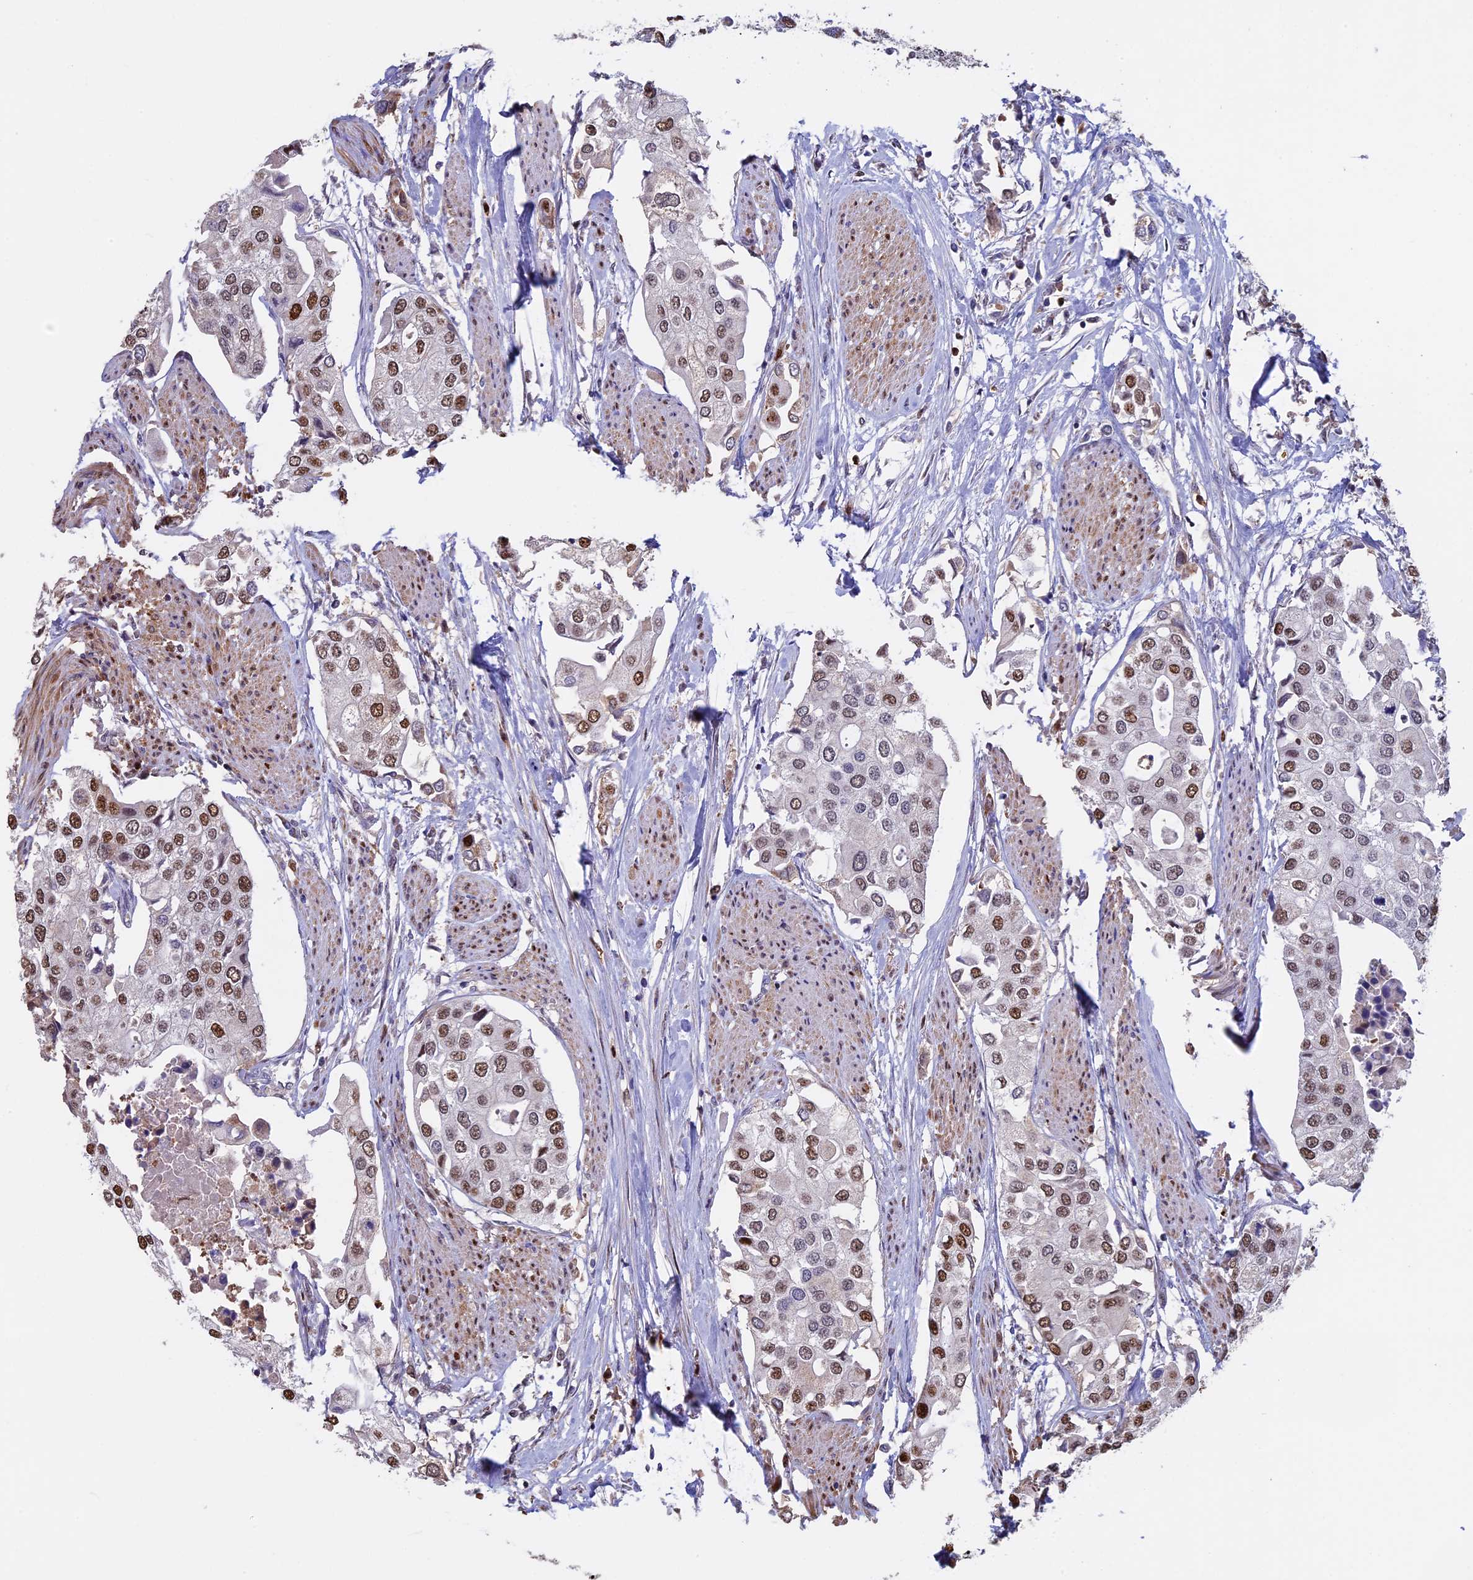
{"staining": {"intensity": "moderate", "quantity": ">75%", "location": "nuclear"}, "tissue": "urothelial cancer", "cell_type": "Tumor cells", "image_type": "cancer", "snomed": [{"axis": "morphology", "description": "Urothelial carcinoma, High grade"}, {"axis": "topography", "description": "Urinary bladder"}], "caption": "Moderate nuclear staining for a protein is seen in approximately >75% of tumor cells of urothelial cancer using IHC.", "gene": "ACSS1", "patient": {"sex": "male", "age": 64}}